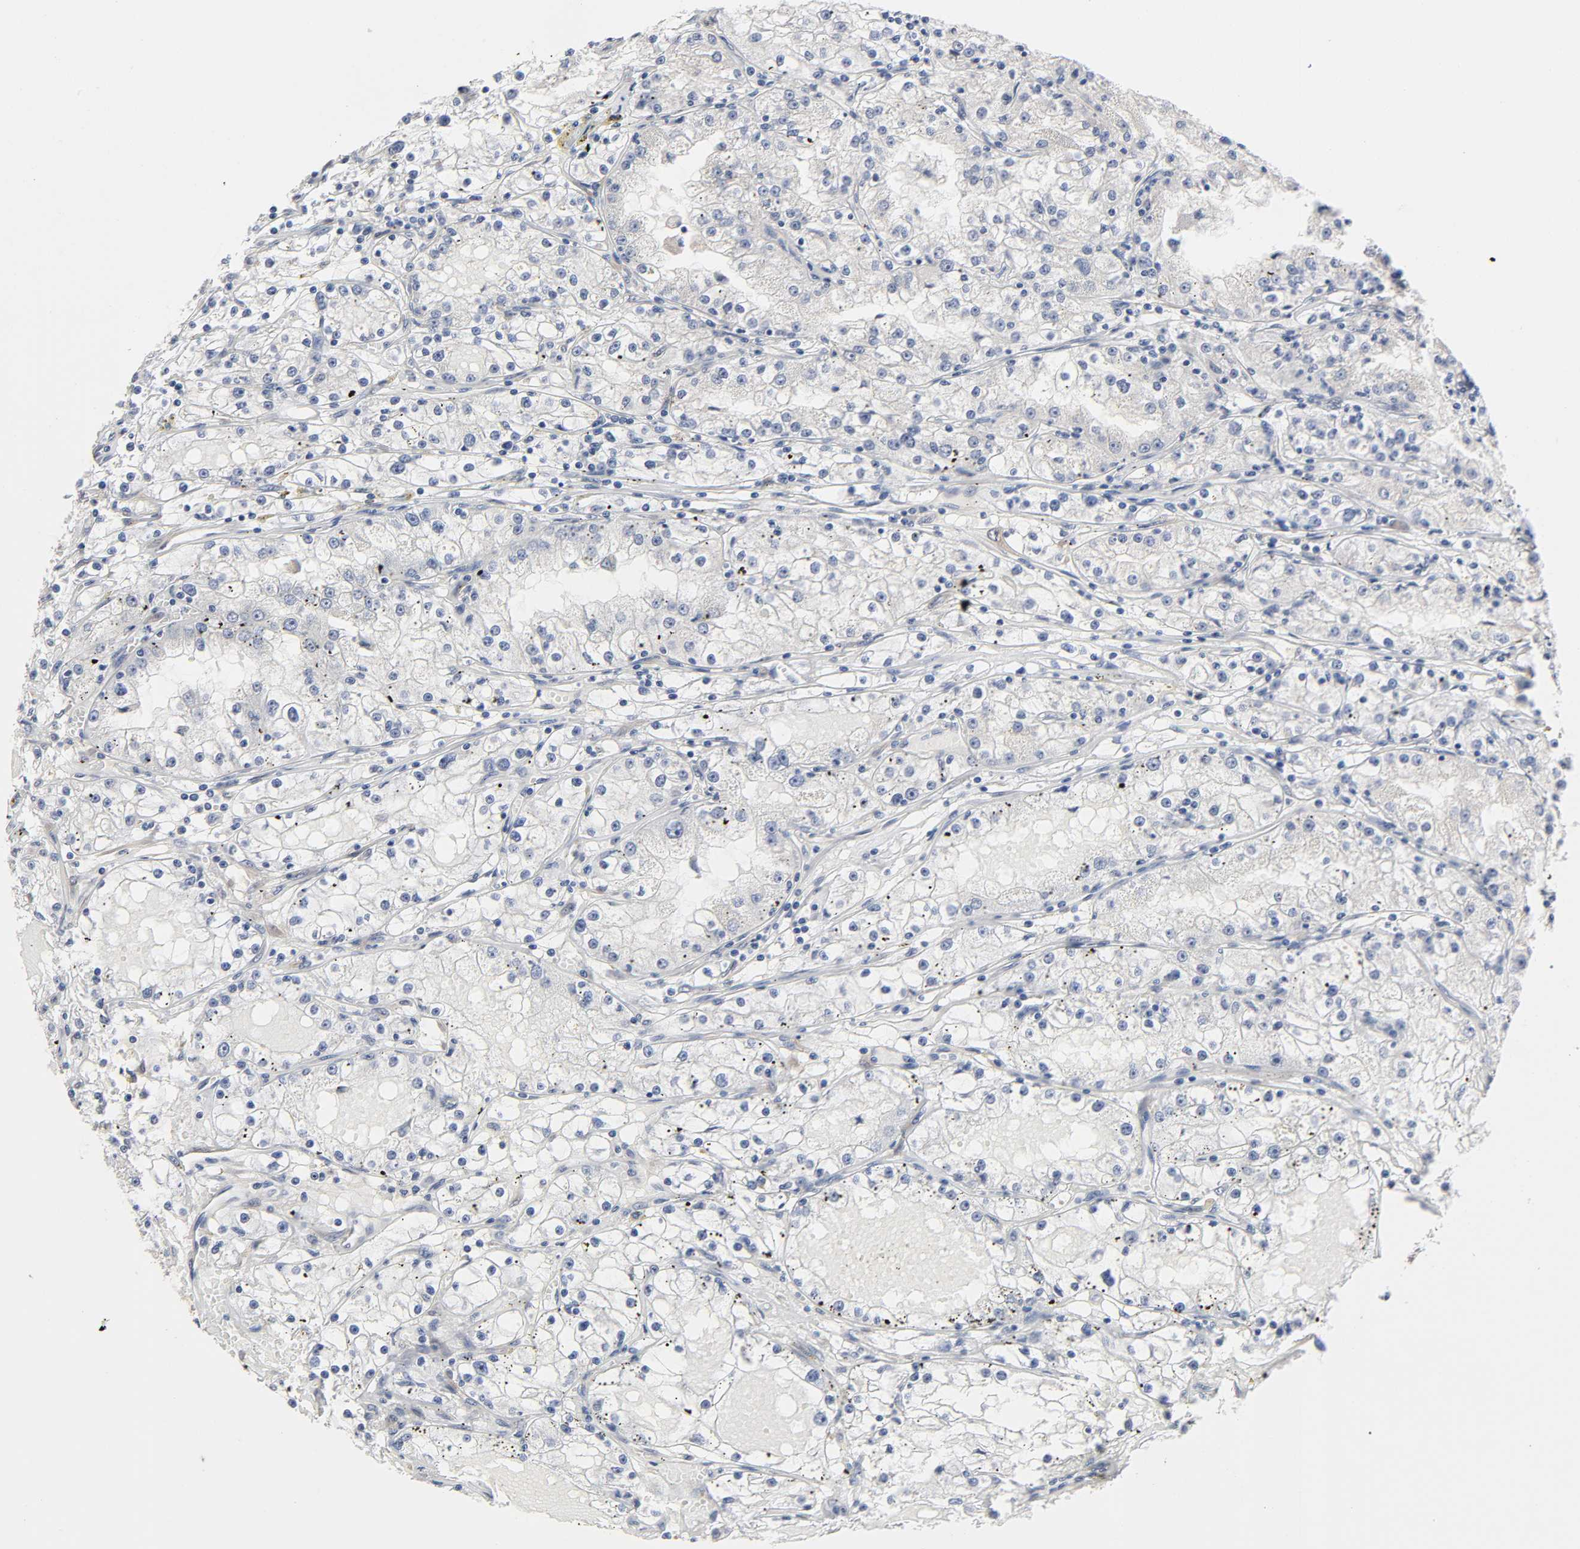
{"staining": {"intensity": "negative", "quantity": "none", "location": "none"}, "tissue": "renal cancer", "cell_type": "Tumor cells", "image_type": "cancer", "snomed": [{"axis": "morphology", "description": "Adenocarcinoma, NOS"}, {"axis": "topography", "description": "Kidney"}], "caption": "IHC of renal adenocarcinoma shows no positivity in tumor cells.", "gene": "PTEN", "patient": {"sex": "male", "age": 56}}